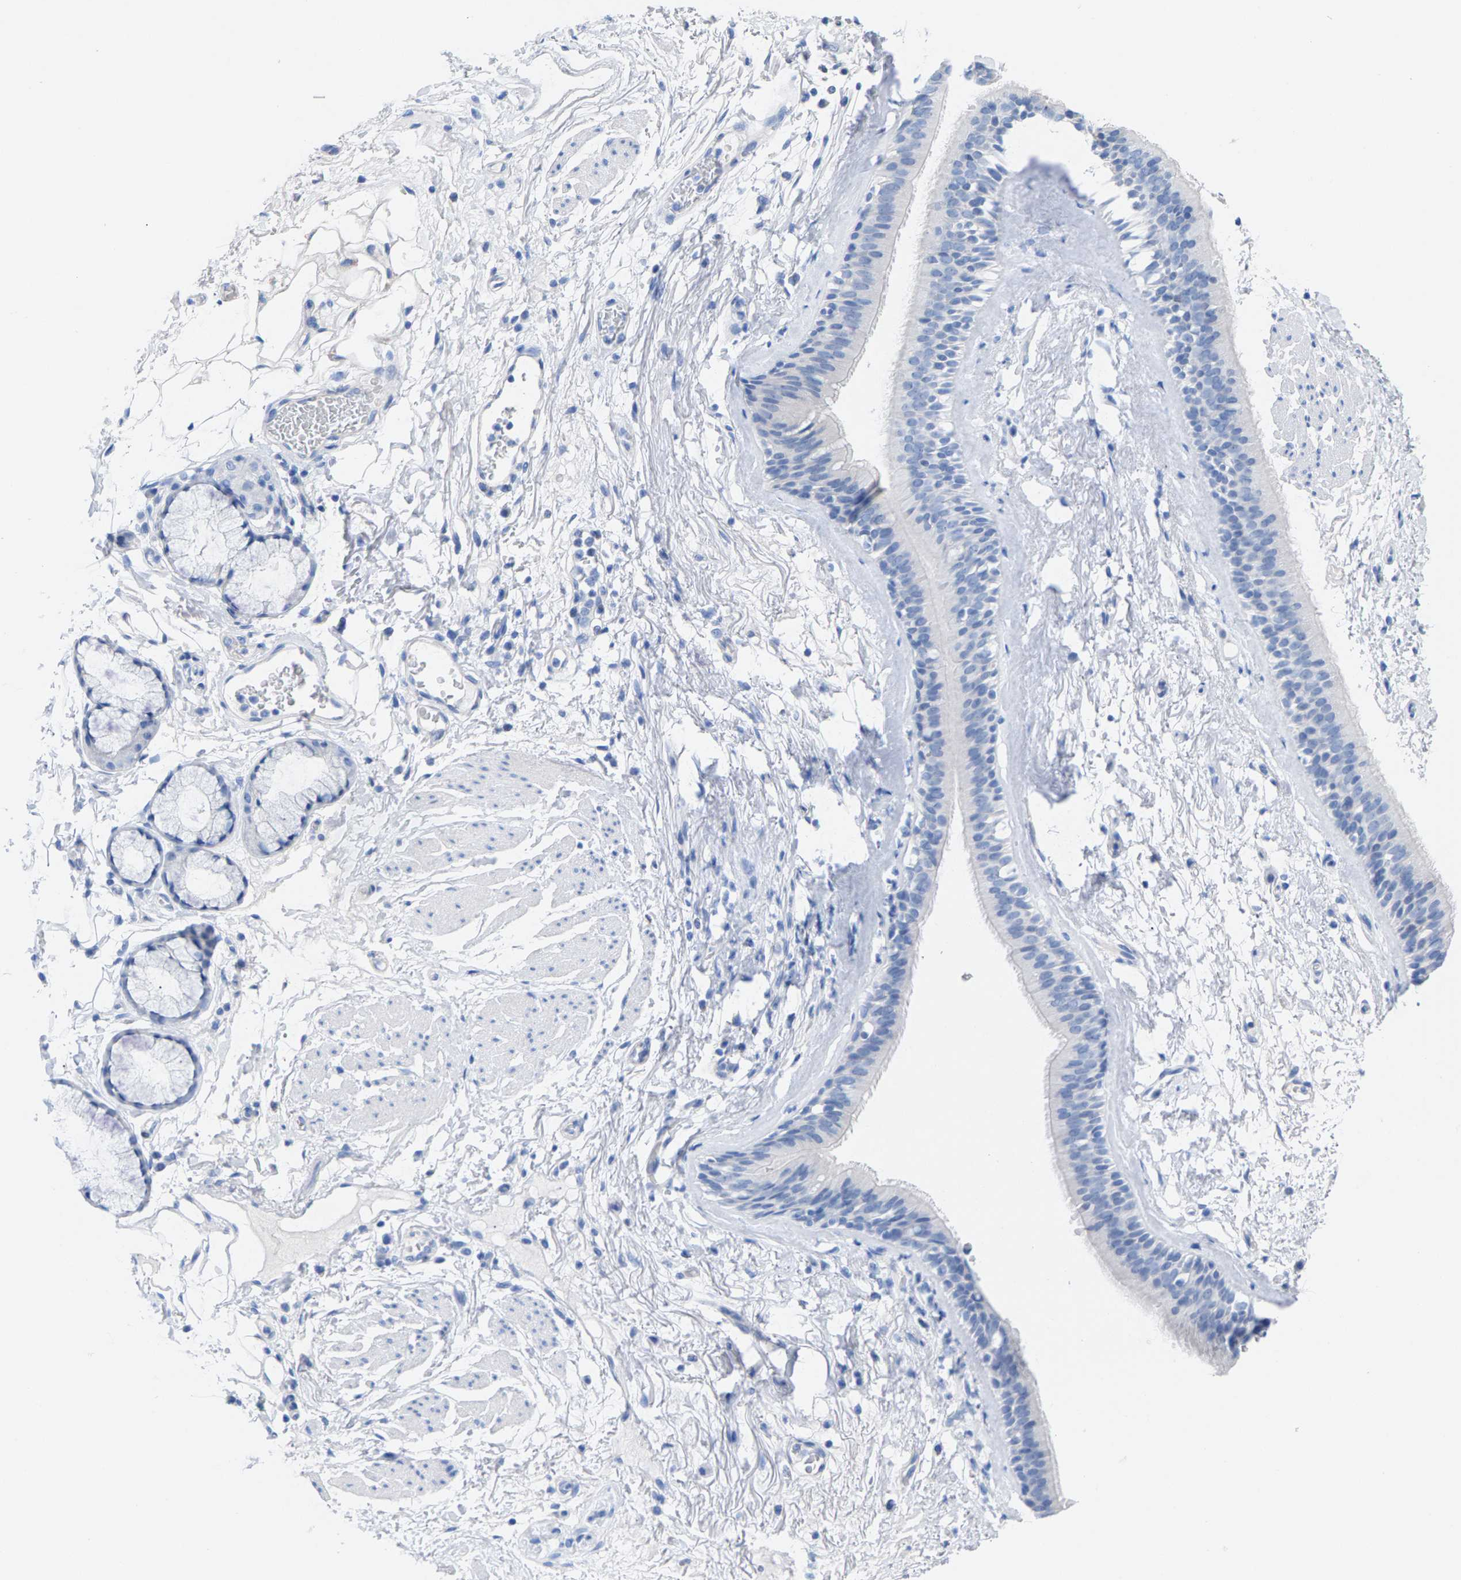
{"staining": {"intensity": "negative", "quantity": "none", "location": "none"}, "tissue": "bronchus", "cell_type": "Respiratory epithelial cells", "image_type": "normal", "snomed": [{"axis": "morphology", "description": "Normal tissue, NOS"}, {"axis": "topography", "description": "Cartilage tissue"}], "caption": "Immunohistochemistry (IHC) of benign bronchus demonstrates no staining in respiratory epithelial cells. The staining was performed using DAB to visualize the protein expression in brown, while the nuclei were stained in blue with hematoxylin (Magnification: 20x).", "gene": "CPA1", "patient": {"sex": "female", "age": 63}}